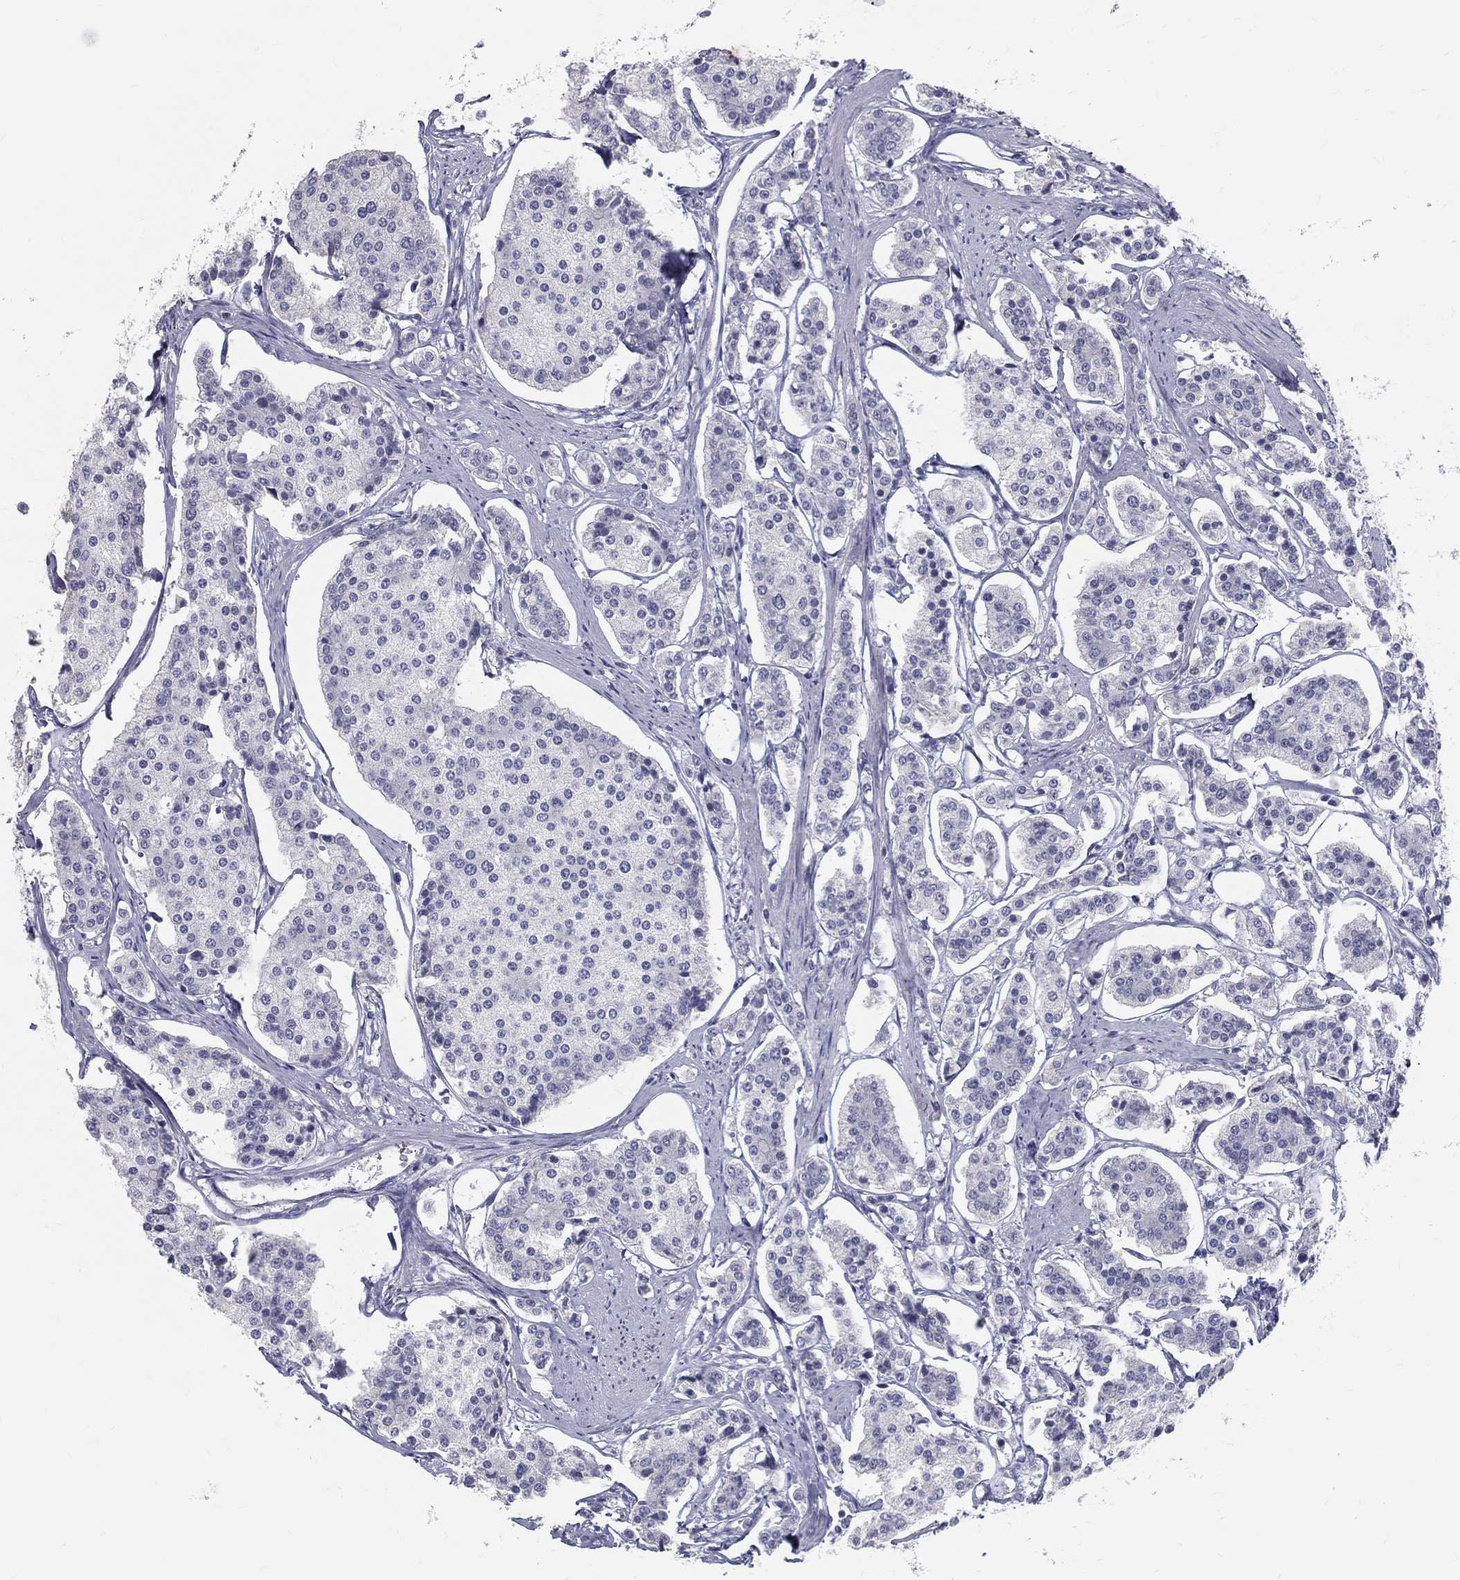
{"staining": {"intensity": "negative", "quantity": "none", "location": "none"}, "tissue": "carcinoid", "cell_type": "Tumor cells", "image_type": "cancer", "snomed": [{"axis": "morphology", "description": "Carcinoid, malignant, NOS"}, {"axis": "topography", "description": "Small intestine"}], "caption": "DAB immunohistochemical staining of human carcinoid exhibits no significant staining in tumor cells.", "gene": "ACE2", "patient": {"sex": "female", "age": 65}}